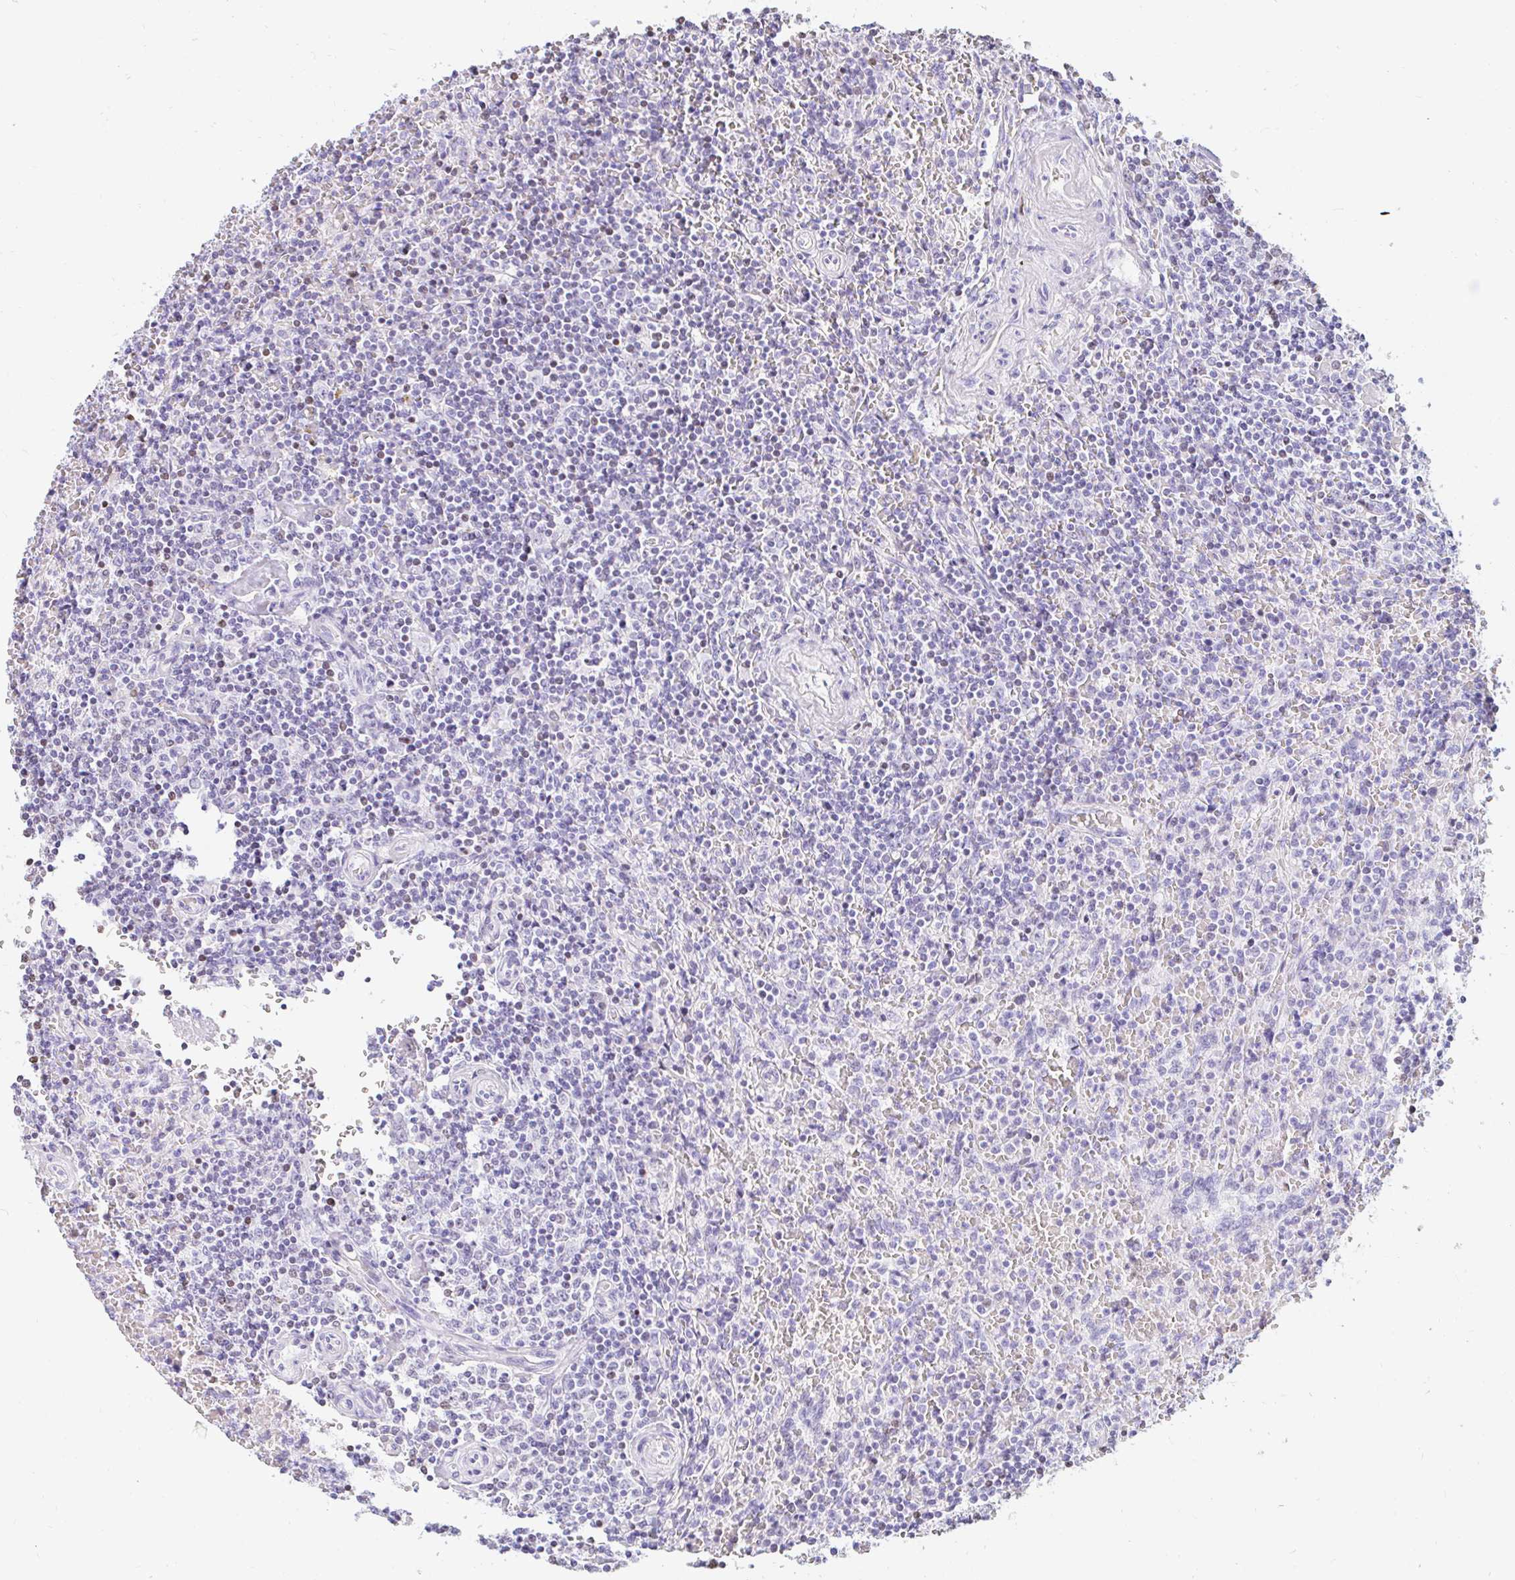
{"staining": {"intensity": "negative", "quantity": "none", "location": "none"}, "tissue": "lymphoma", "cell_type": "Tumor cells", "image_type": "cancer", "snomed": [{"axis": "morphology", "description": "Malignant lymphoma, non-Hodgkin's type, Low grade"}, {"axis": "topography", "description": "Spleen"}], "caption": "DAB immunohistochemical staining of human lymphoma exhibits no significant positivity in tumor cells.", "gene": "CAPSL", "patient": {"sex": "female", "age": 64}}